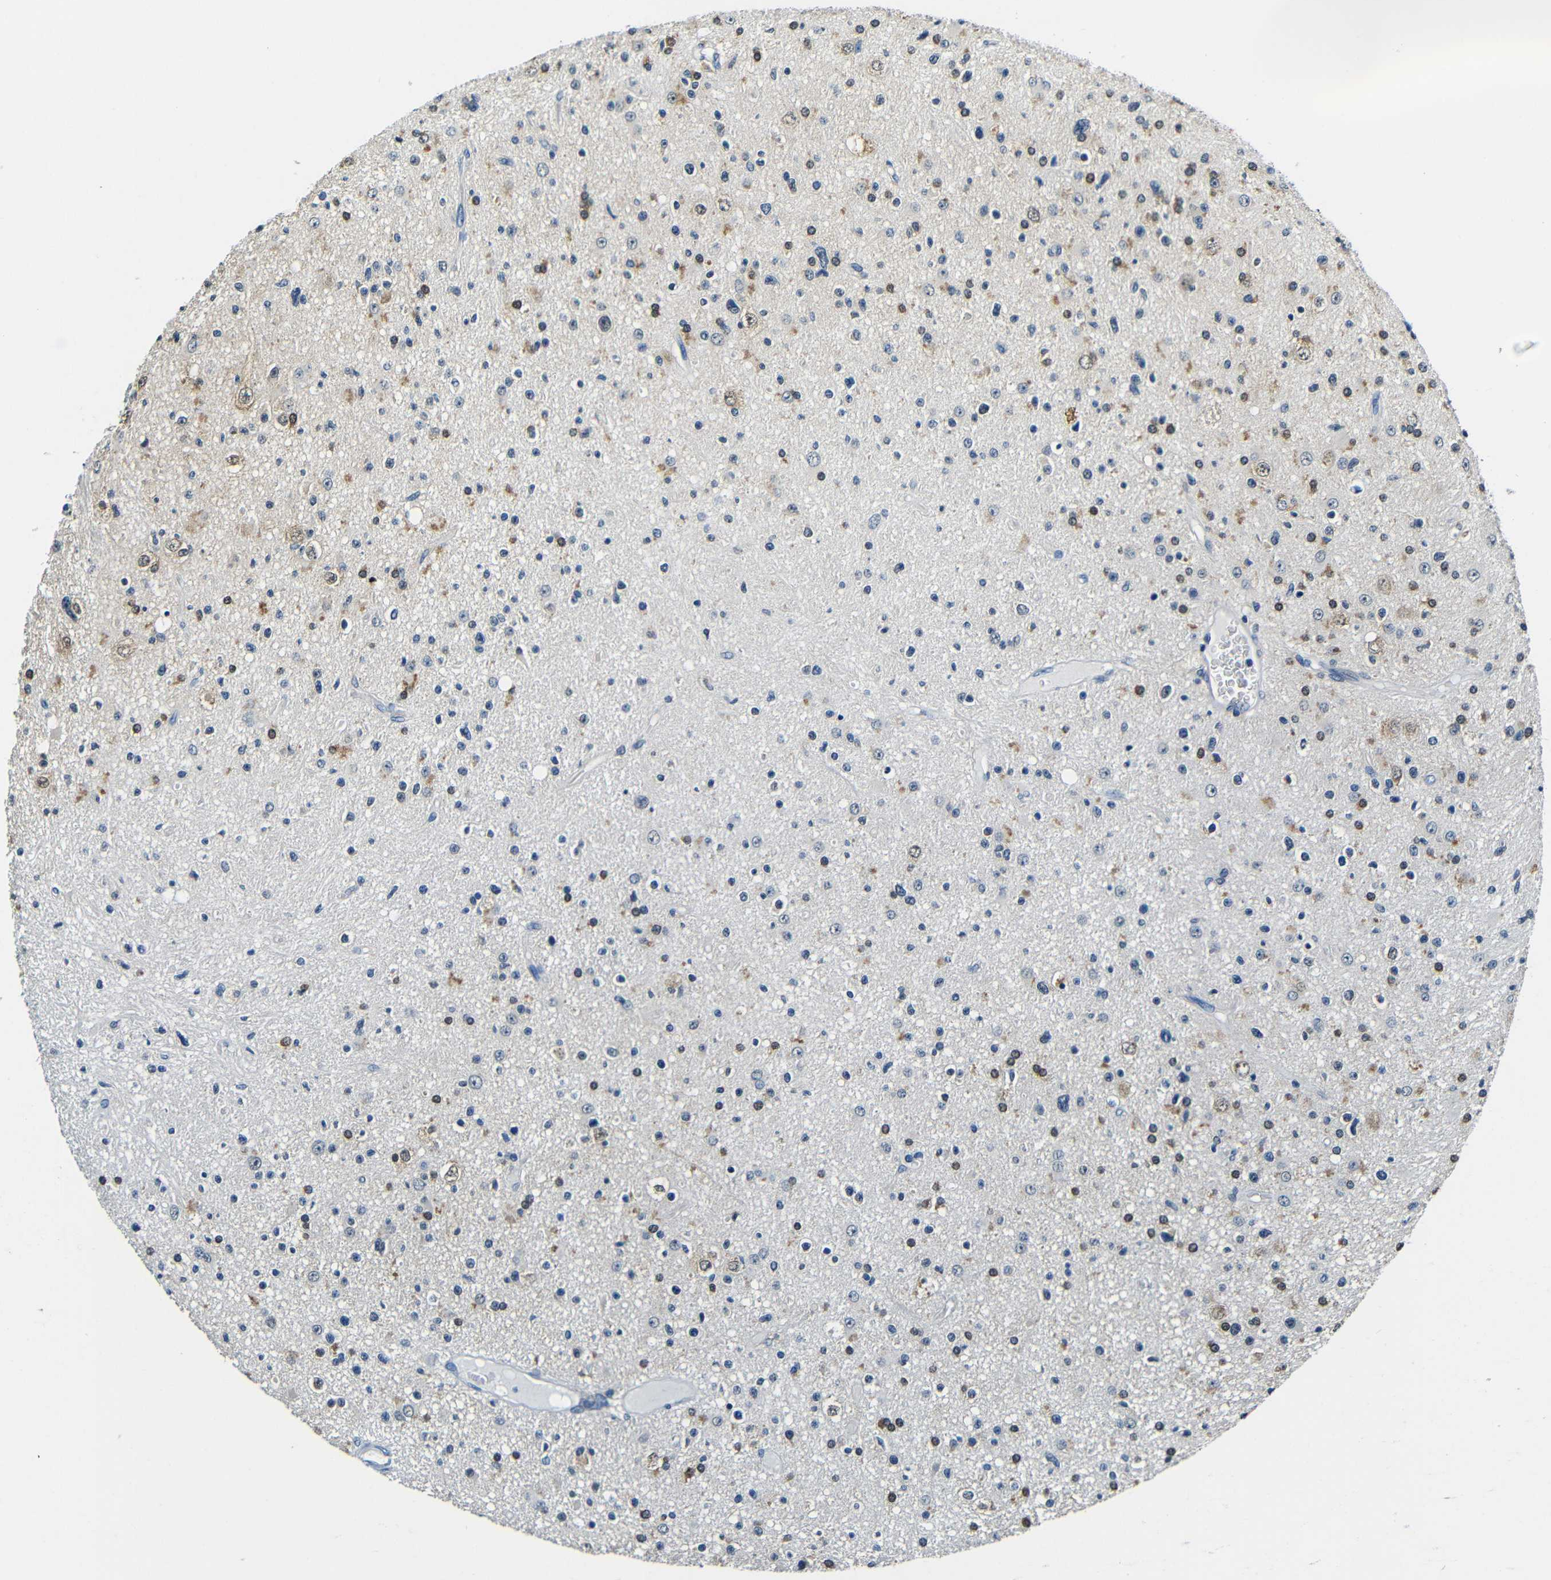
{"staining": {"intensity": "moderate", "quantity": "<25%", "location": "cytoplasmic/membranous"}, "tissue": "glioma", "cell_type": "Tumor cells", "image_type": "cancer", "snomed": [{"axis": "morphology", "description": "Glioma, malignant, High grade"}, {"axis": "topography", "description": "Brain"}], "caption": "A histopathology image of human high-grade glioma (malignant) stained for a protein demonstrates moderate cytoplasmic/membranous brown staining in tumor cells. The staining is performed using DAB brown chromogen to label protein expression. The nuclei are counter-stained blue using hematoxylin.", "gene": "ADAP1", "patient": {"sex": "male", "age": 33}}